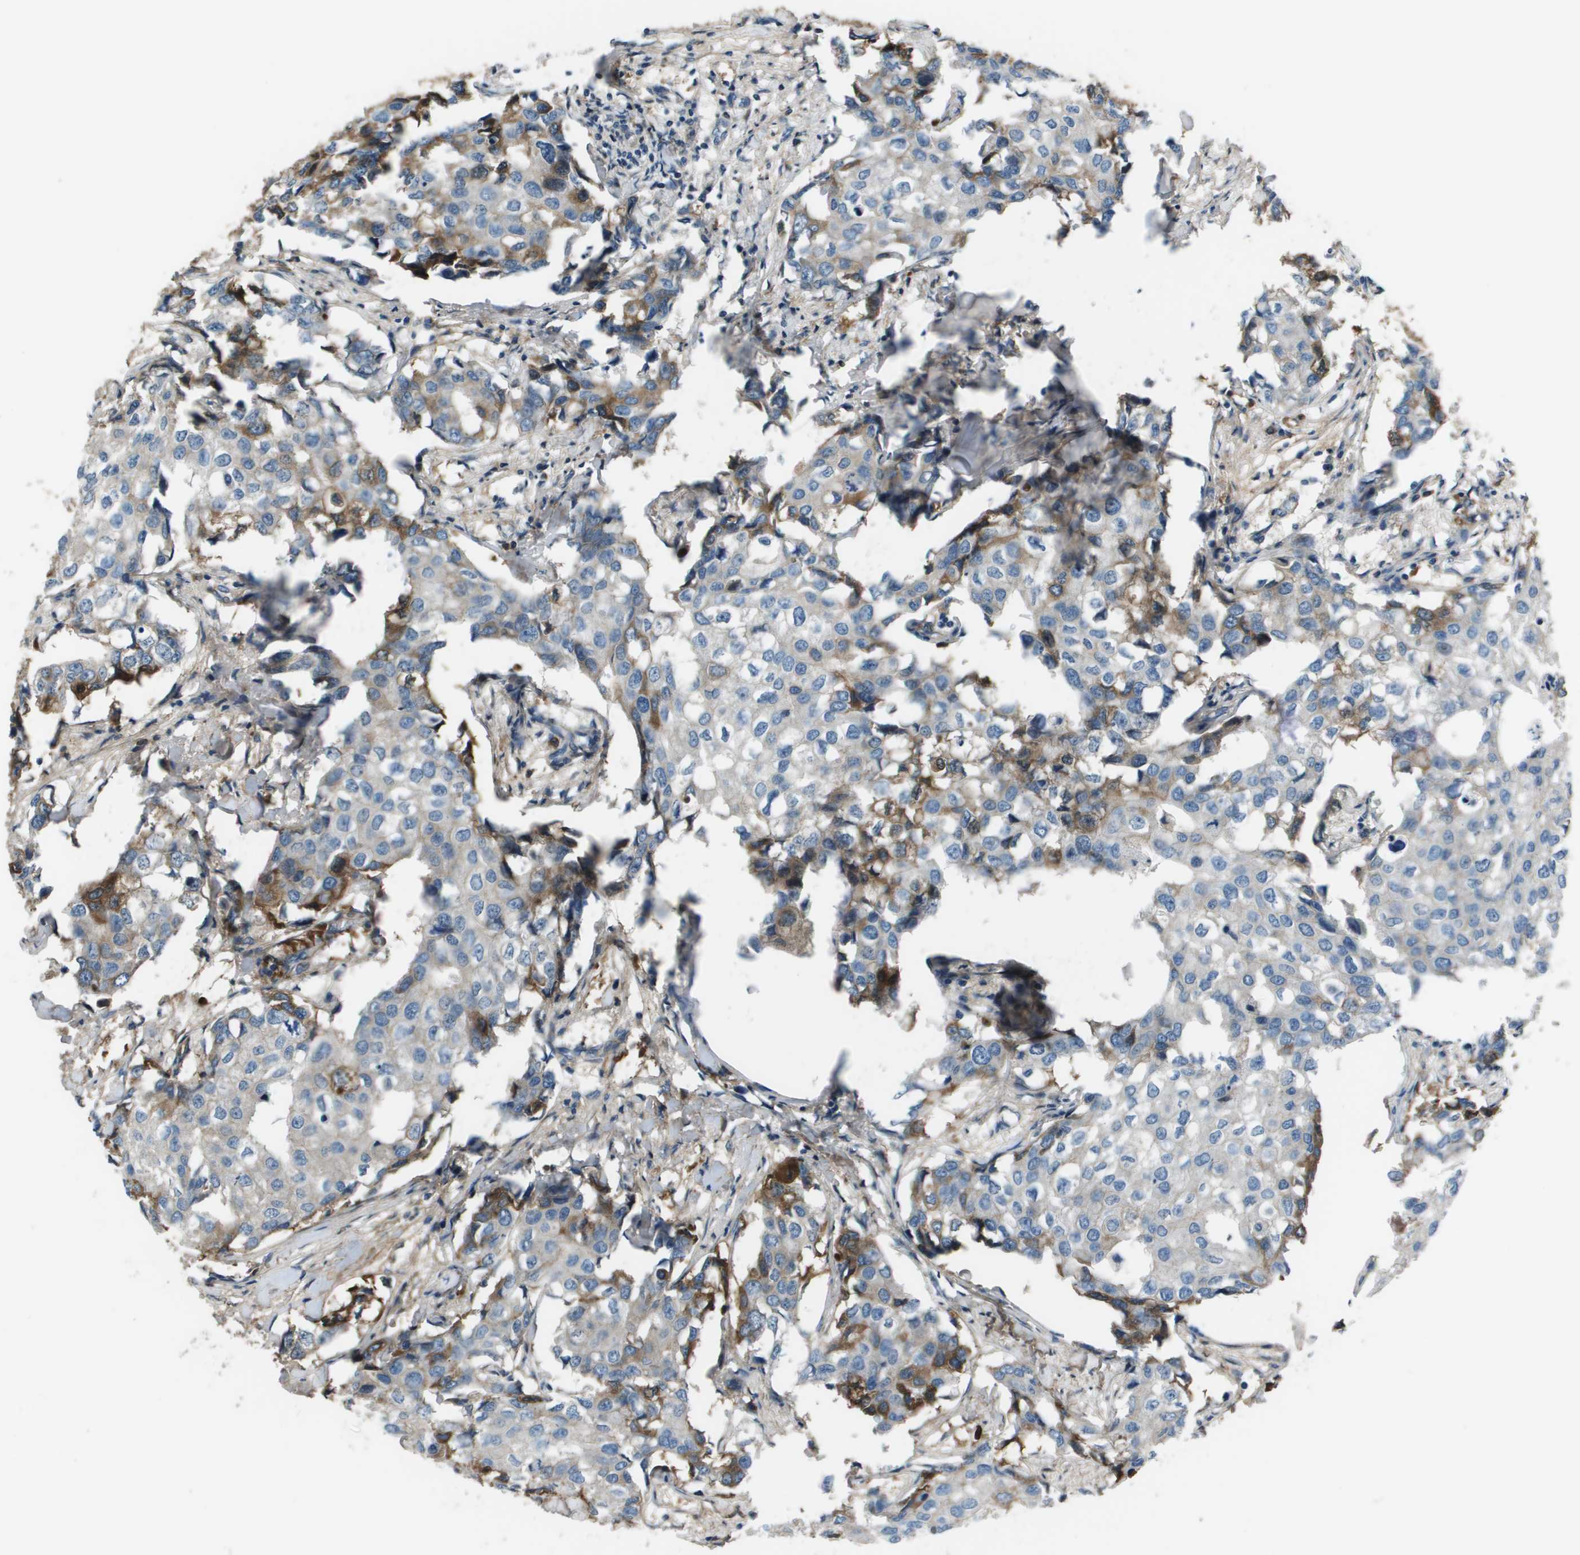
{"staining": {"intensity": "weak", "quantity": "<25%", "location": "cytoplasmic/membranous"}, "tissue": "breast cancer", "cell_type": "Tumor cells", "image_type": "cancer", "snomed": [{"axis": "morphology", "description": "Duct carcinoma"}, {"axis": "topography", "description": "Breast"}], "caption": "Breast cancer stained for a protein using immunohistochemistry (IHC) demonstrates no expression tumor cells.", "gene": "PCOLCE", "patient": {"sex": "female", "age": 27}}